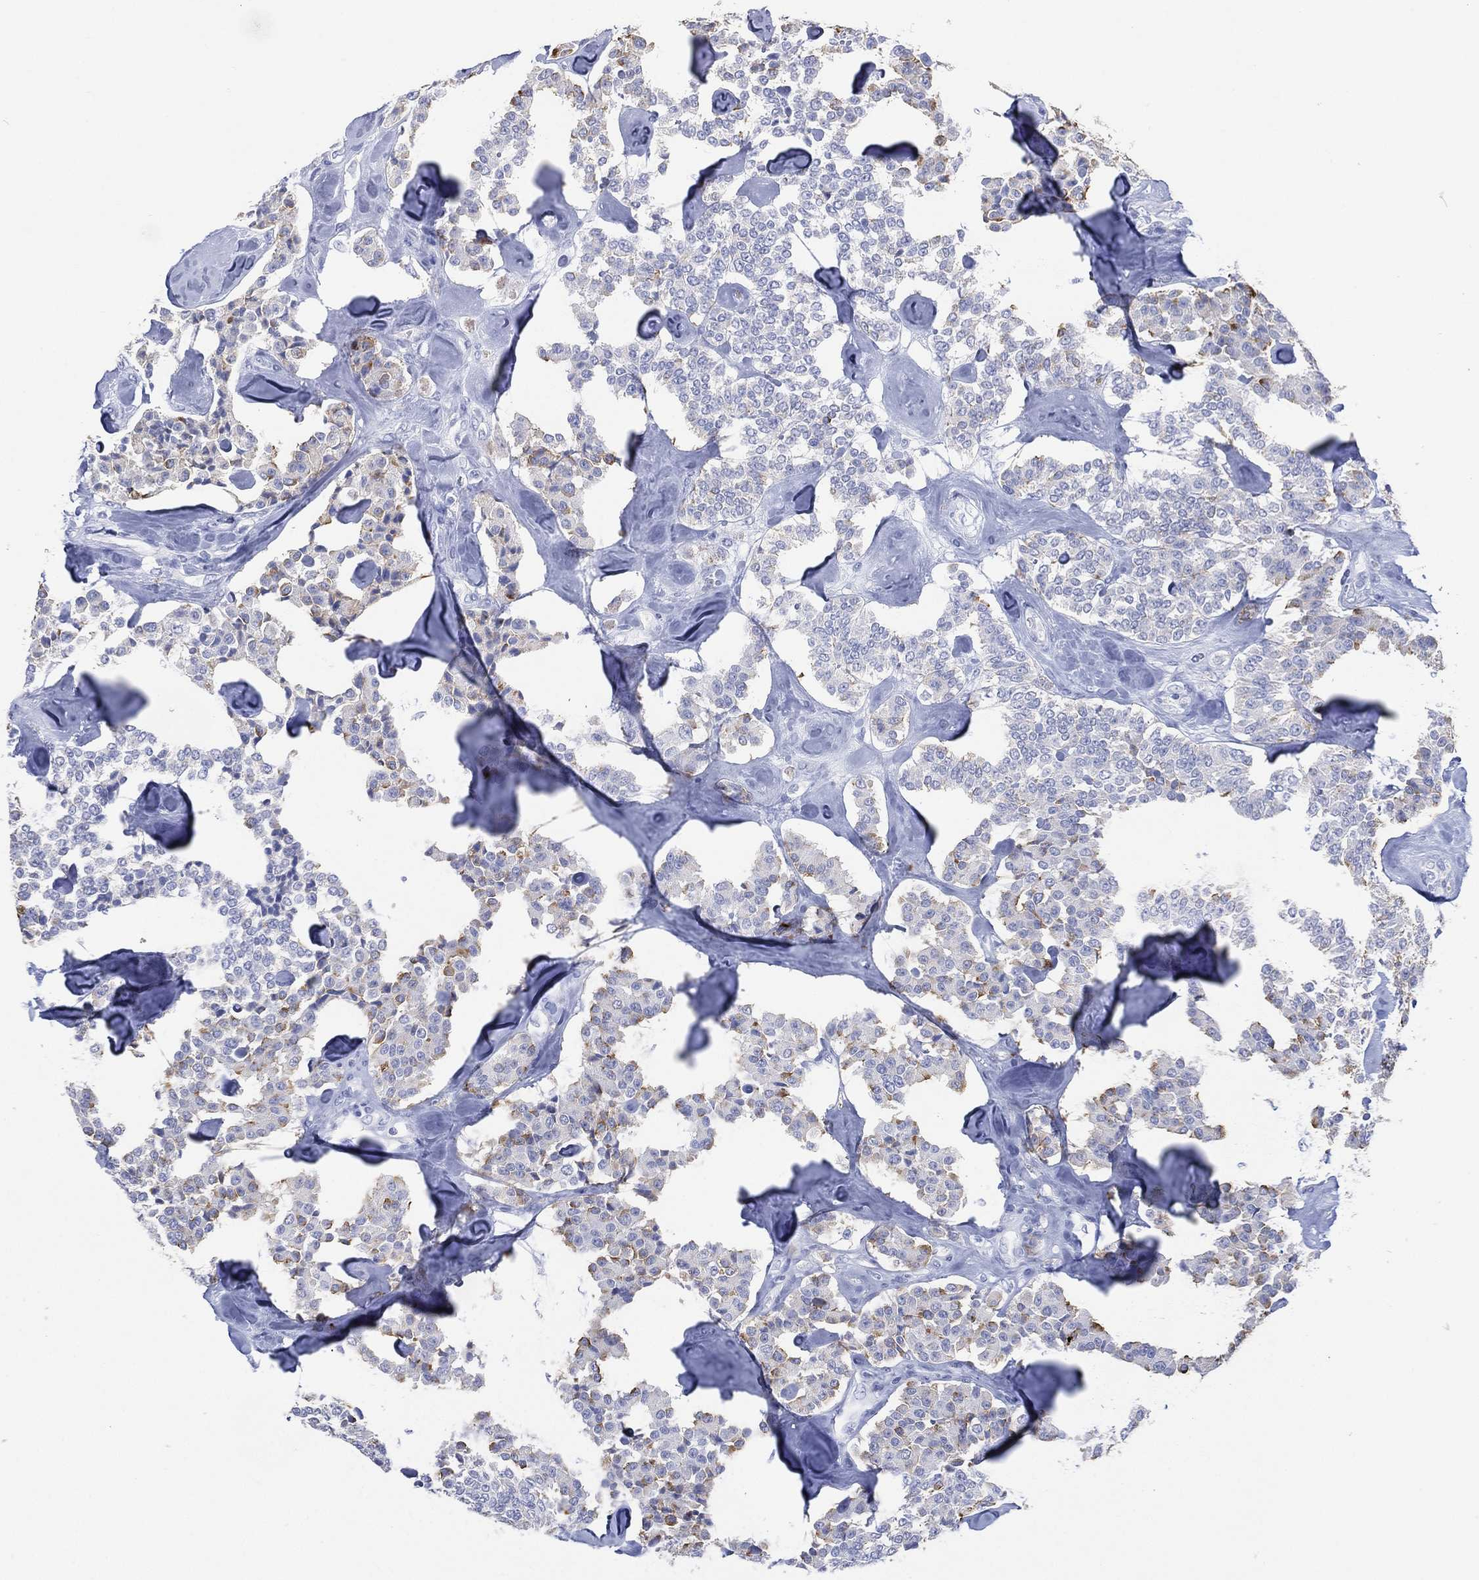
{"staining": {"intensity": "moderate", "quantity": "<25%", "location": "cytoplasmic/membranous"}, "tissue": "carcinoid", "cell_type": "Tumor cells", "image_type": "cancer", "snomed": [{"axis": "morphology", "description": "Carcinoid, malignant, NOS"}, {"axis": "topography", "description": "Pancreas"}], "caption": "IHC photomicrograph of malignant carcinoid stained for a protein (brown), which reveals low levels of moderate cytoplasmic/membranous staining in approximately <25% of tumor cells.", "gene": "FMO1", "patient": {"sex": "male", "age": 41}}